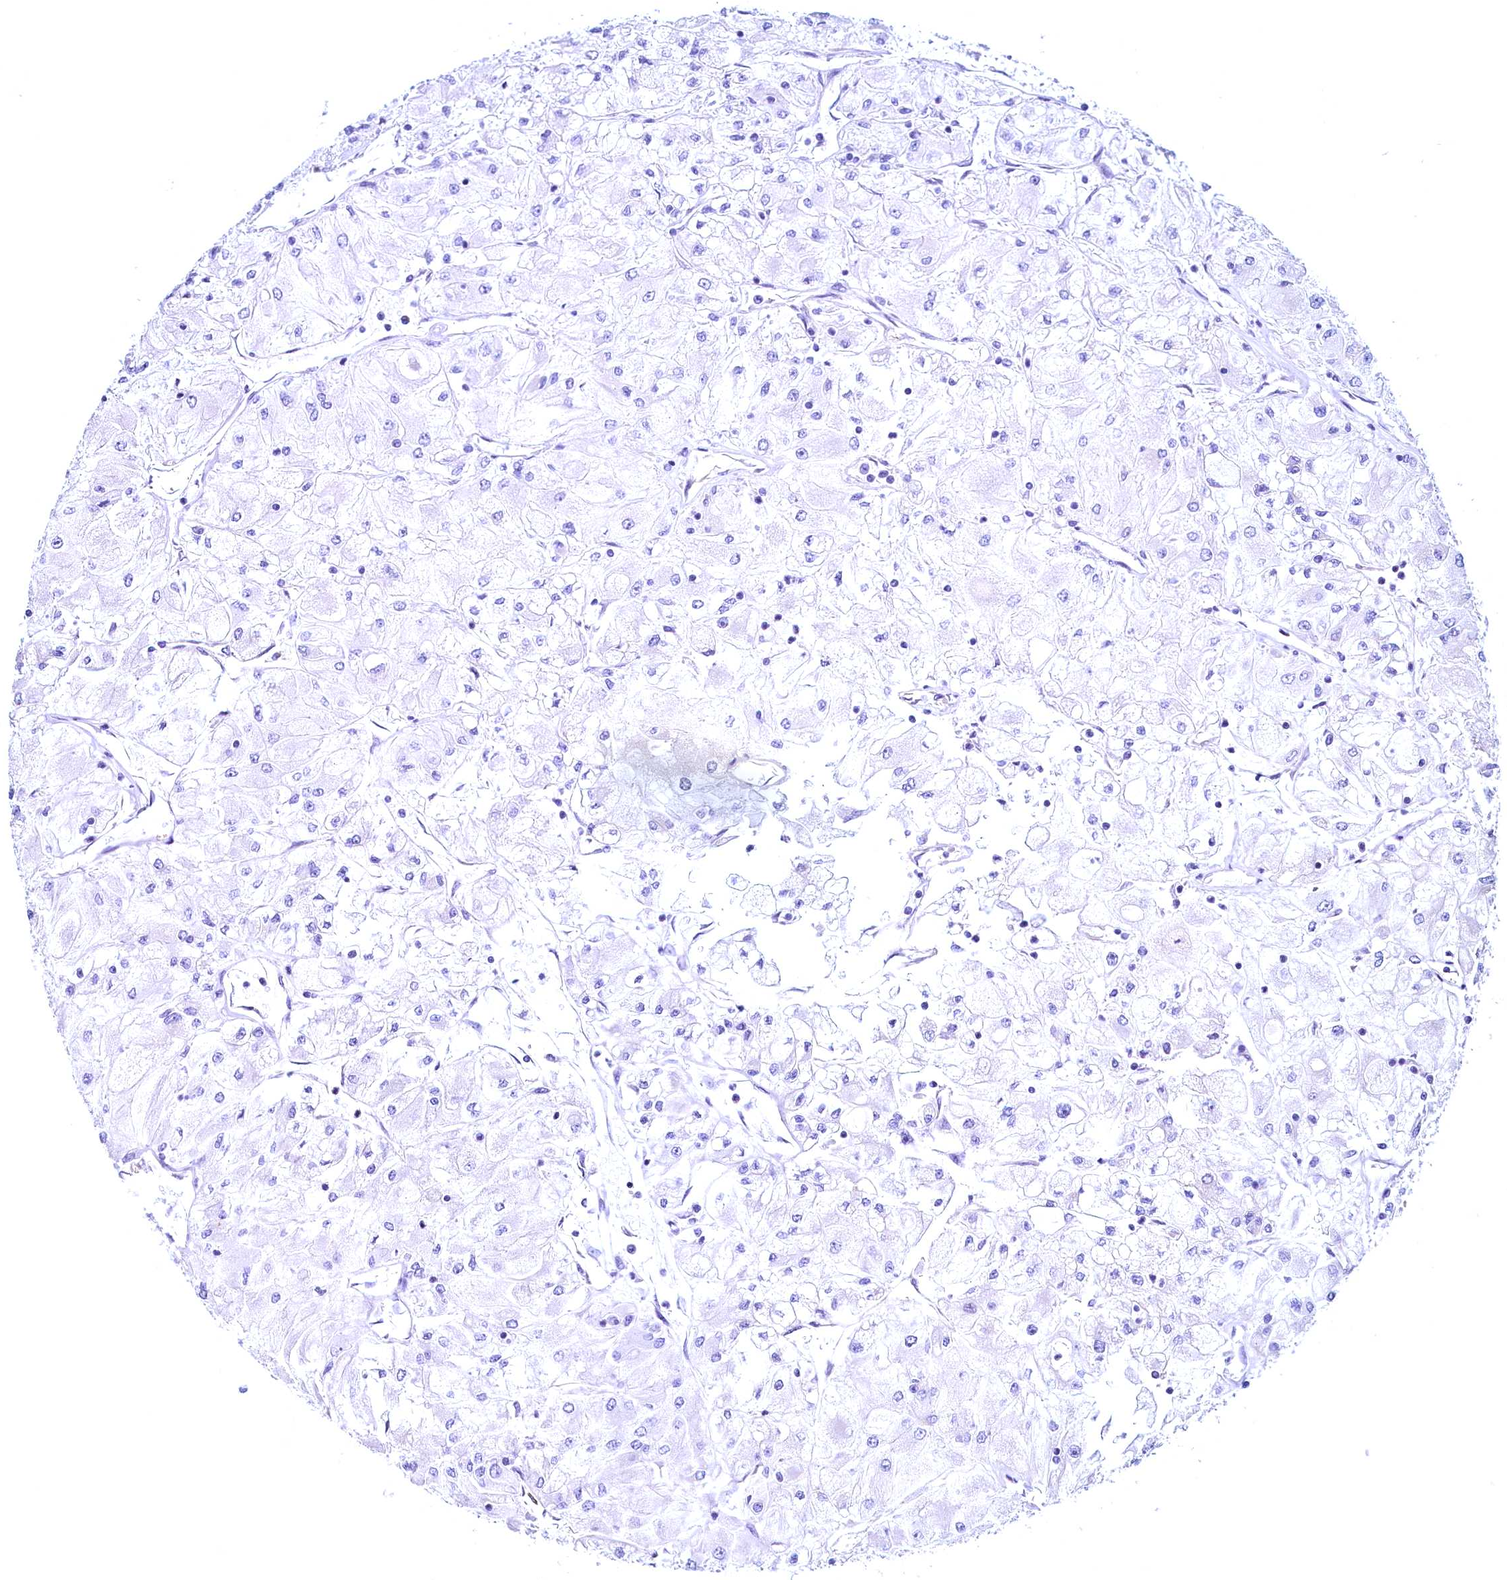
{"staining": {"intensity": "negative", "quantity": "none", "location": "none"}, "tissue": "renal cancer", "cell_type": "Tumor cells", "image_type": "cancer", "snomed": [{"axis": "morphology", "description": "Adenocarcinoma, NOS"}, {"axis": "topography", "description": "Kidney"}], "caption": "Renal adenocarcinoma was stained to show a protein in brown. There is no significant staining in tumor cells.", "gene": "MAP1LC3A", "patient": {"sex": "male", "age": 80}}